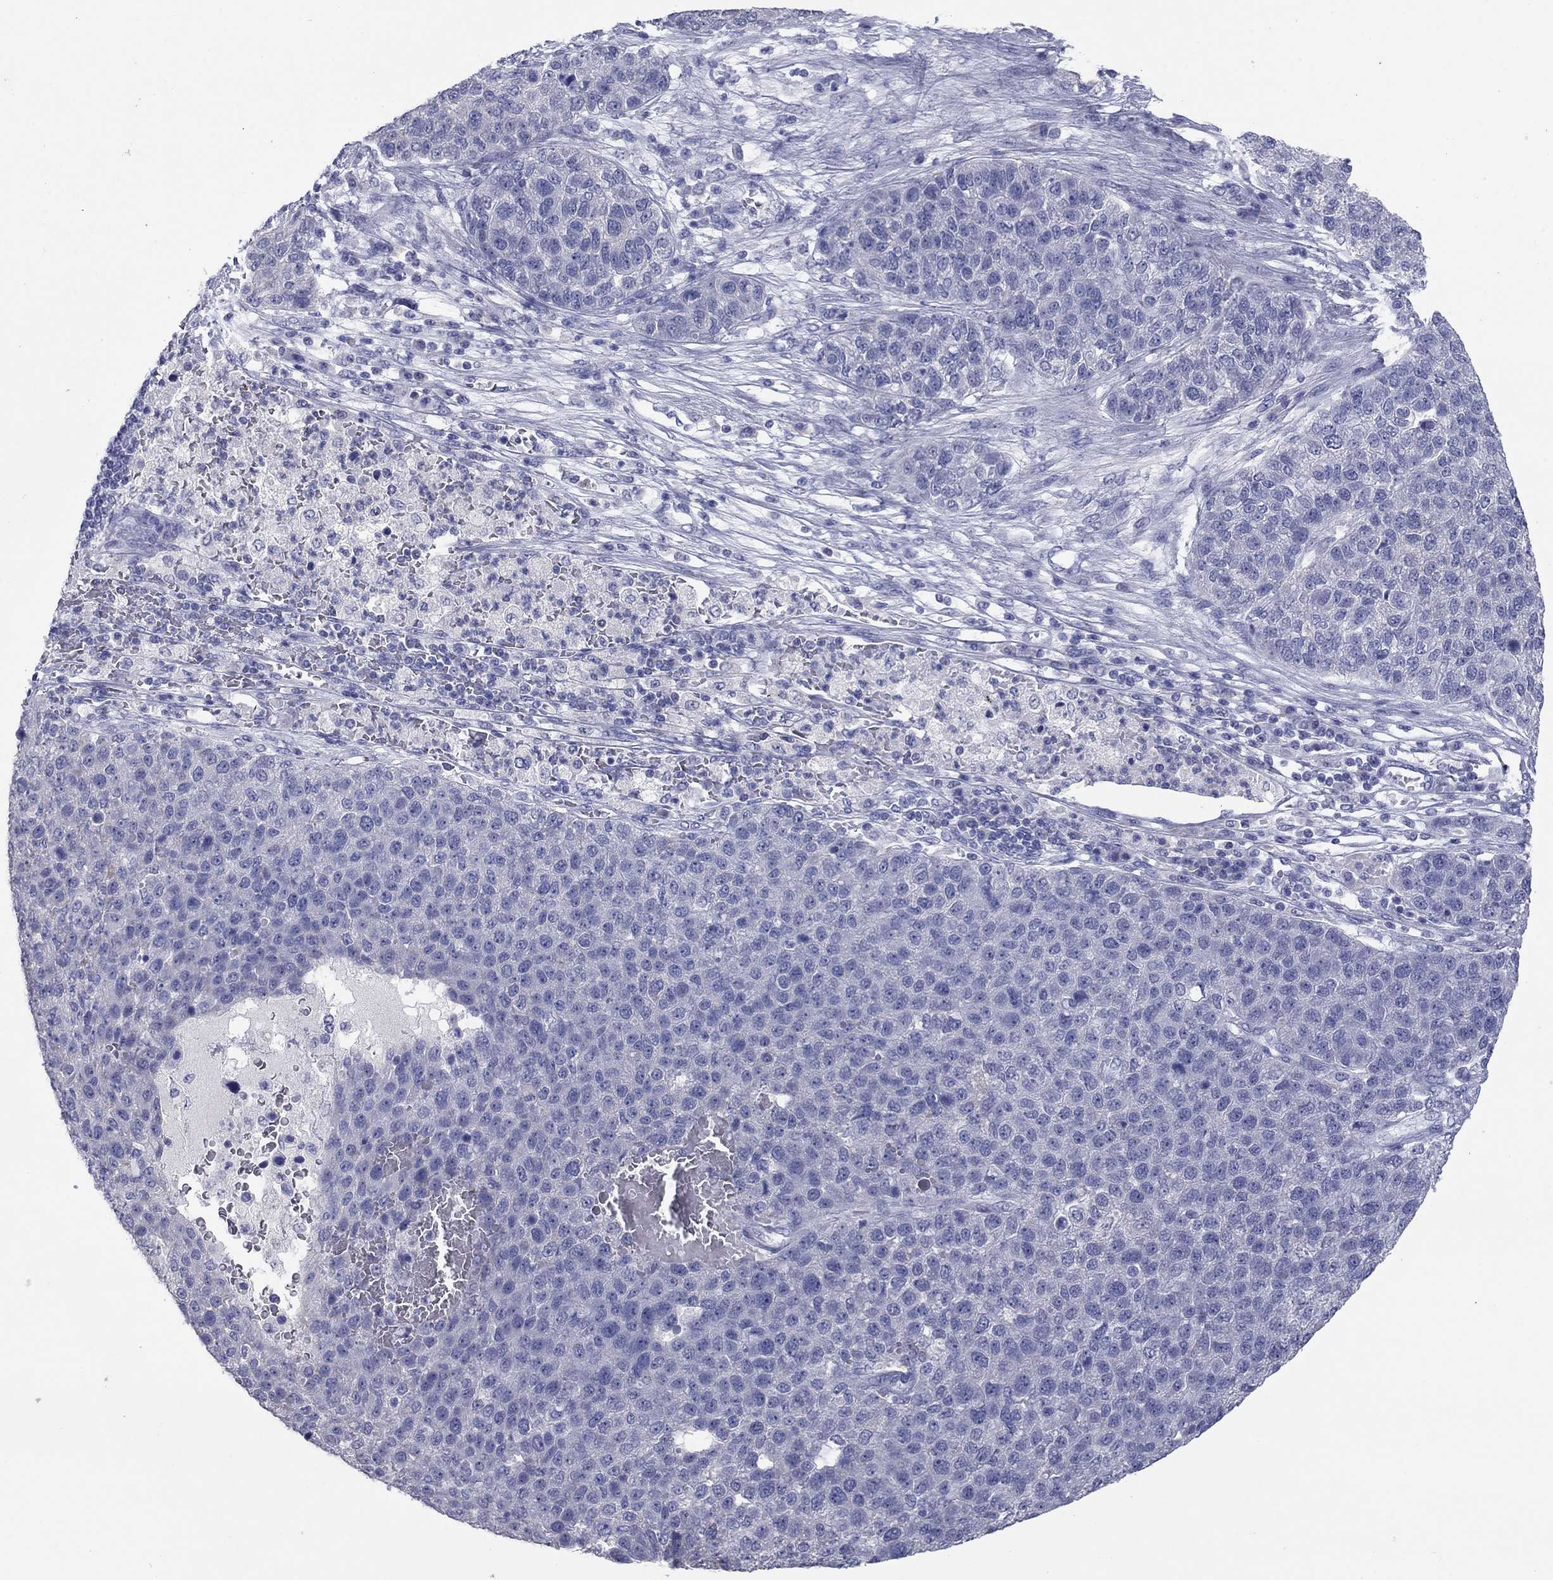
{"staining": {"intensity": "negative", "quantity": "none", "location": "none"}, "tissue": "pancreatic cancer", "cell_type": "Tumor cells", "image_type": "cancer", "snomed": [{"axis": "morphology", "description": "Adenocarcinoma, NOS"}, {"axis": "topography", "description": "Pancreas"}], "caption": "IHC histopathology image of pancreatic adenocarcinoma stained for a protein (brown), which exhibits no positivity in tumor cells.", "gene": "KRT75", "patient": {"sex": "female", "age": 61}}